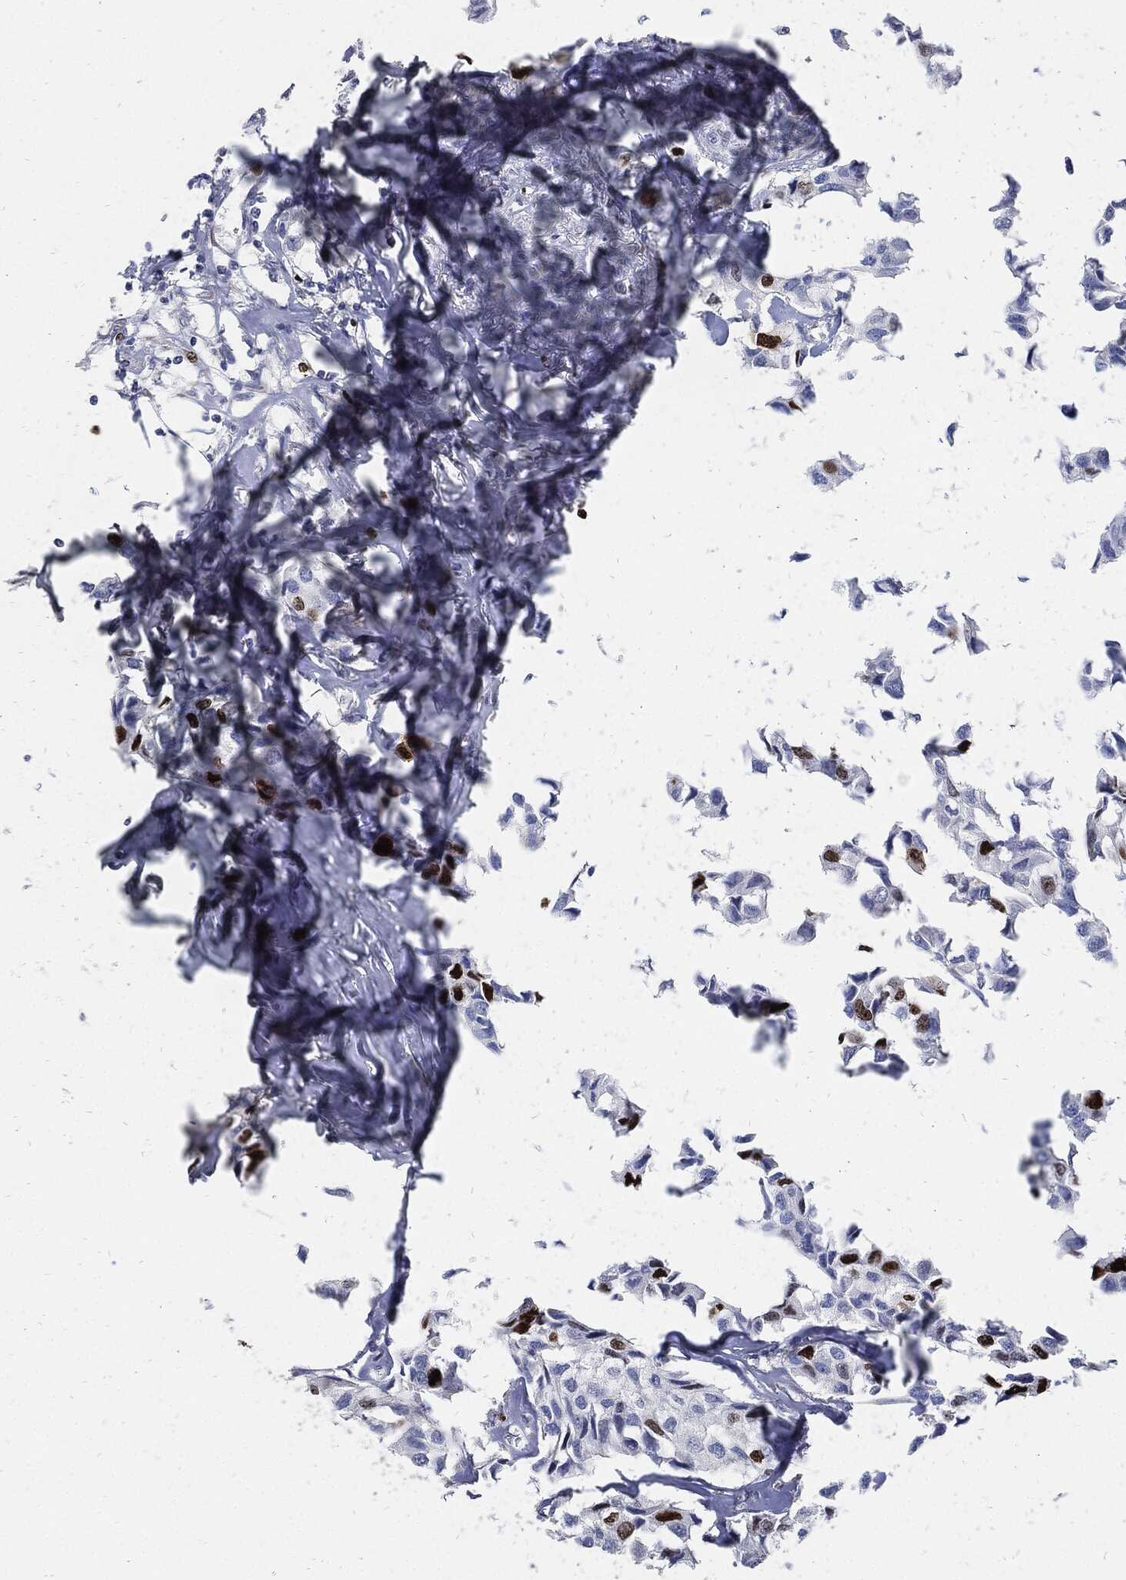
{"staining": {"intensity": "strong", "quantity": "<25%", "location": "nuclear"}, "tissue": "breast cancer", "cell_type": "Tumor cells", "image_type": "cancer", "snomed": [{"axis": "morphology", "description": "Duct carcinoma"}, {"axis": "topography", "description": "Breast"}], "caption": "Approximately <25% of tumor cells in breast intraductal carcinoma display strong nuclear protein staining as visualized by brown immunohistochemical staining.", "gene": "MKI67", "patient": {"sex": "female", "age": 80}}